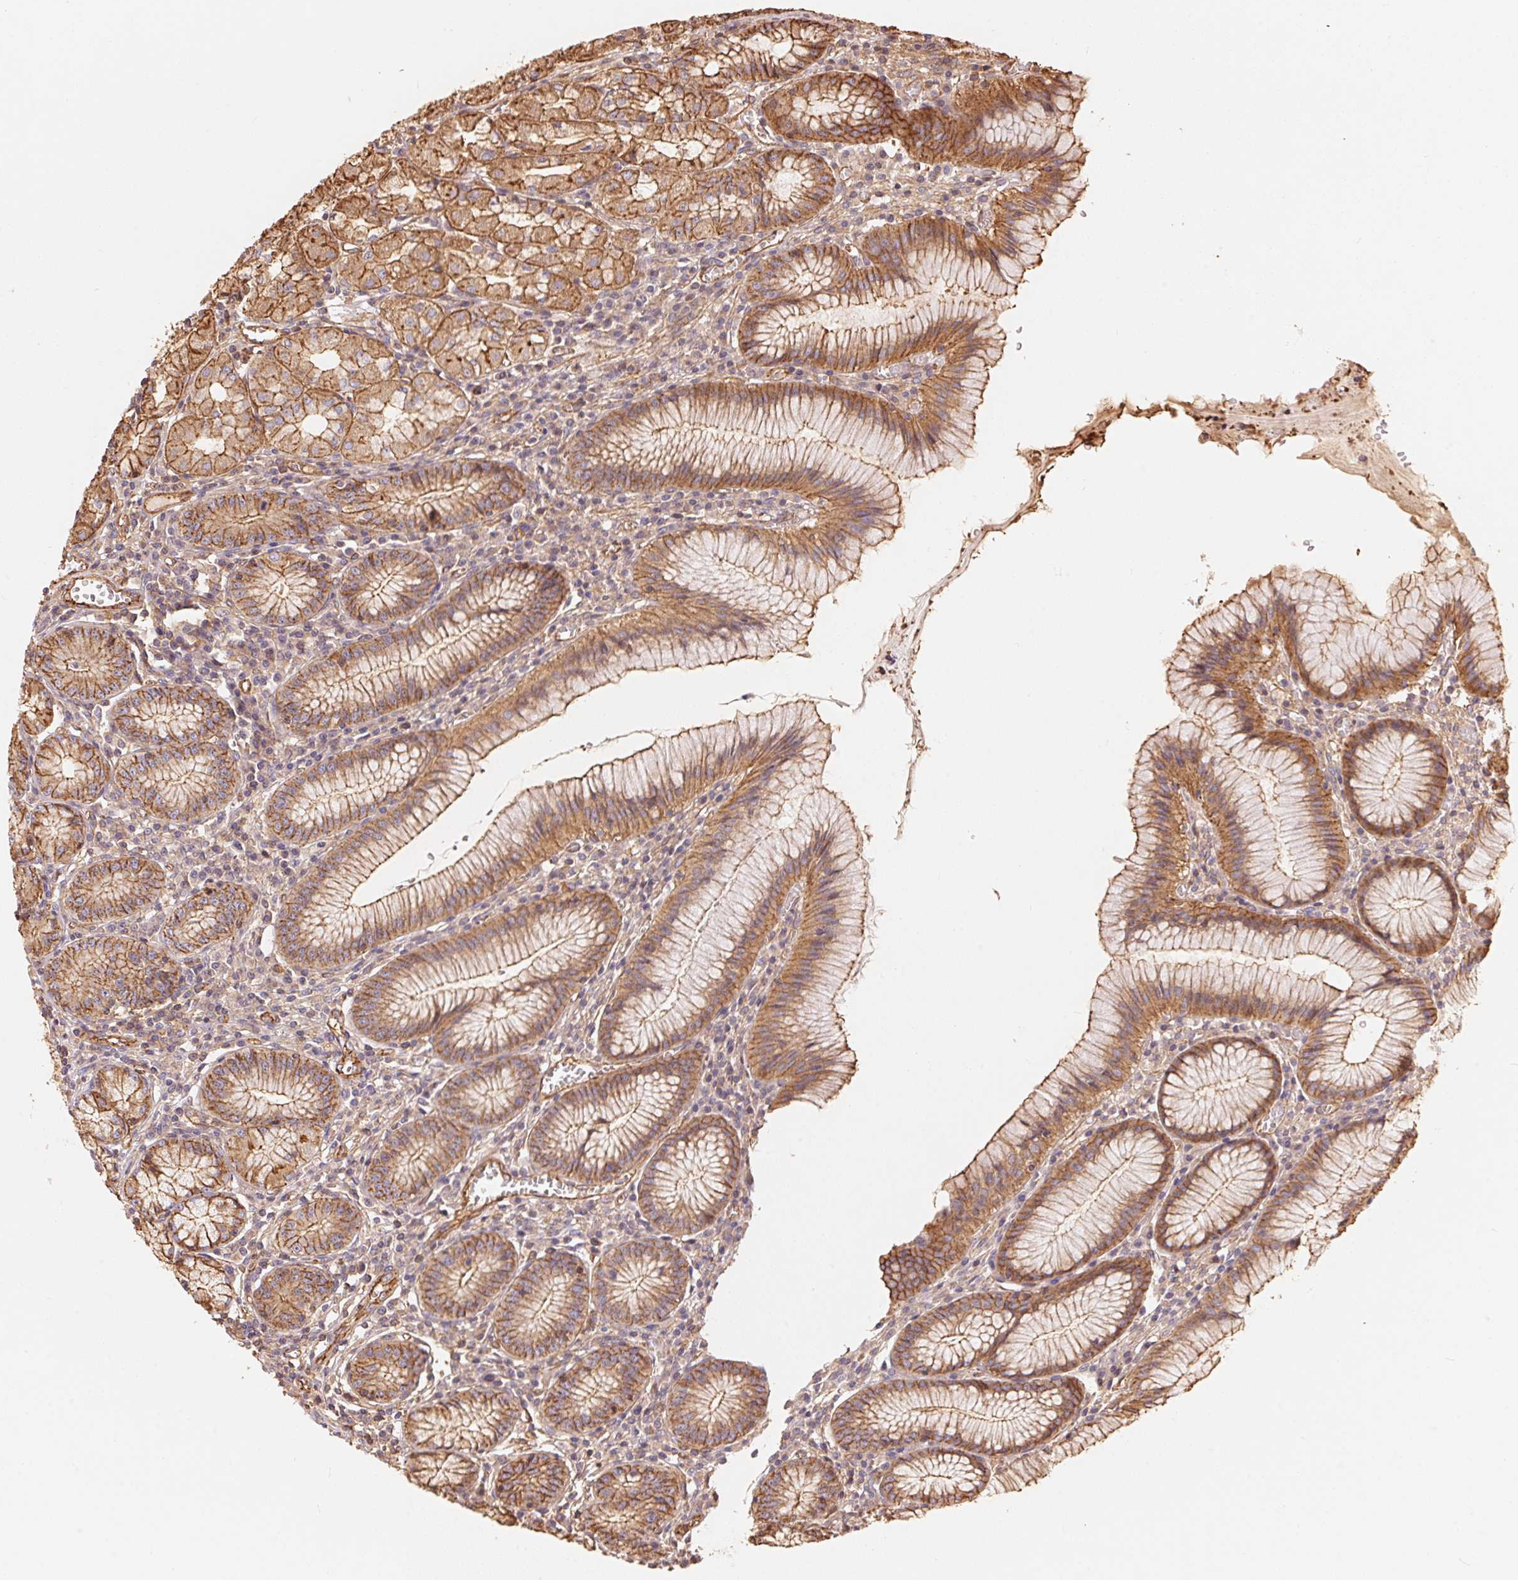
{"staining": {"intensity": "moderate", "quantity": ">75%", "location": "cytoplasmic/membranous"}, "tissue": "stomach", "cell_type": "Glandular cells", "image_type": "normal", "snomed": [{"axis": "morphology", "description": "Normal tissue, NOS"}, {"axis": "topography", "description": "Stomach"}], "caption": "Protein analysis of normal stomach shows moderate cytoplasmic/membranous positivity in approximately >75% of glandular cells.", "gene": "FRAS1", "patient": {"sex": "male", "age": 55}}